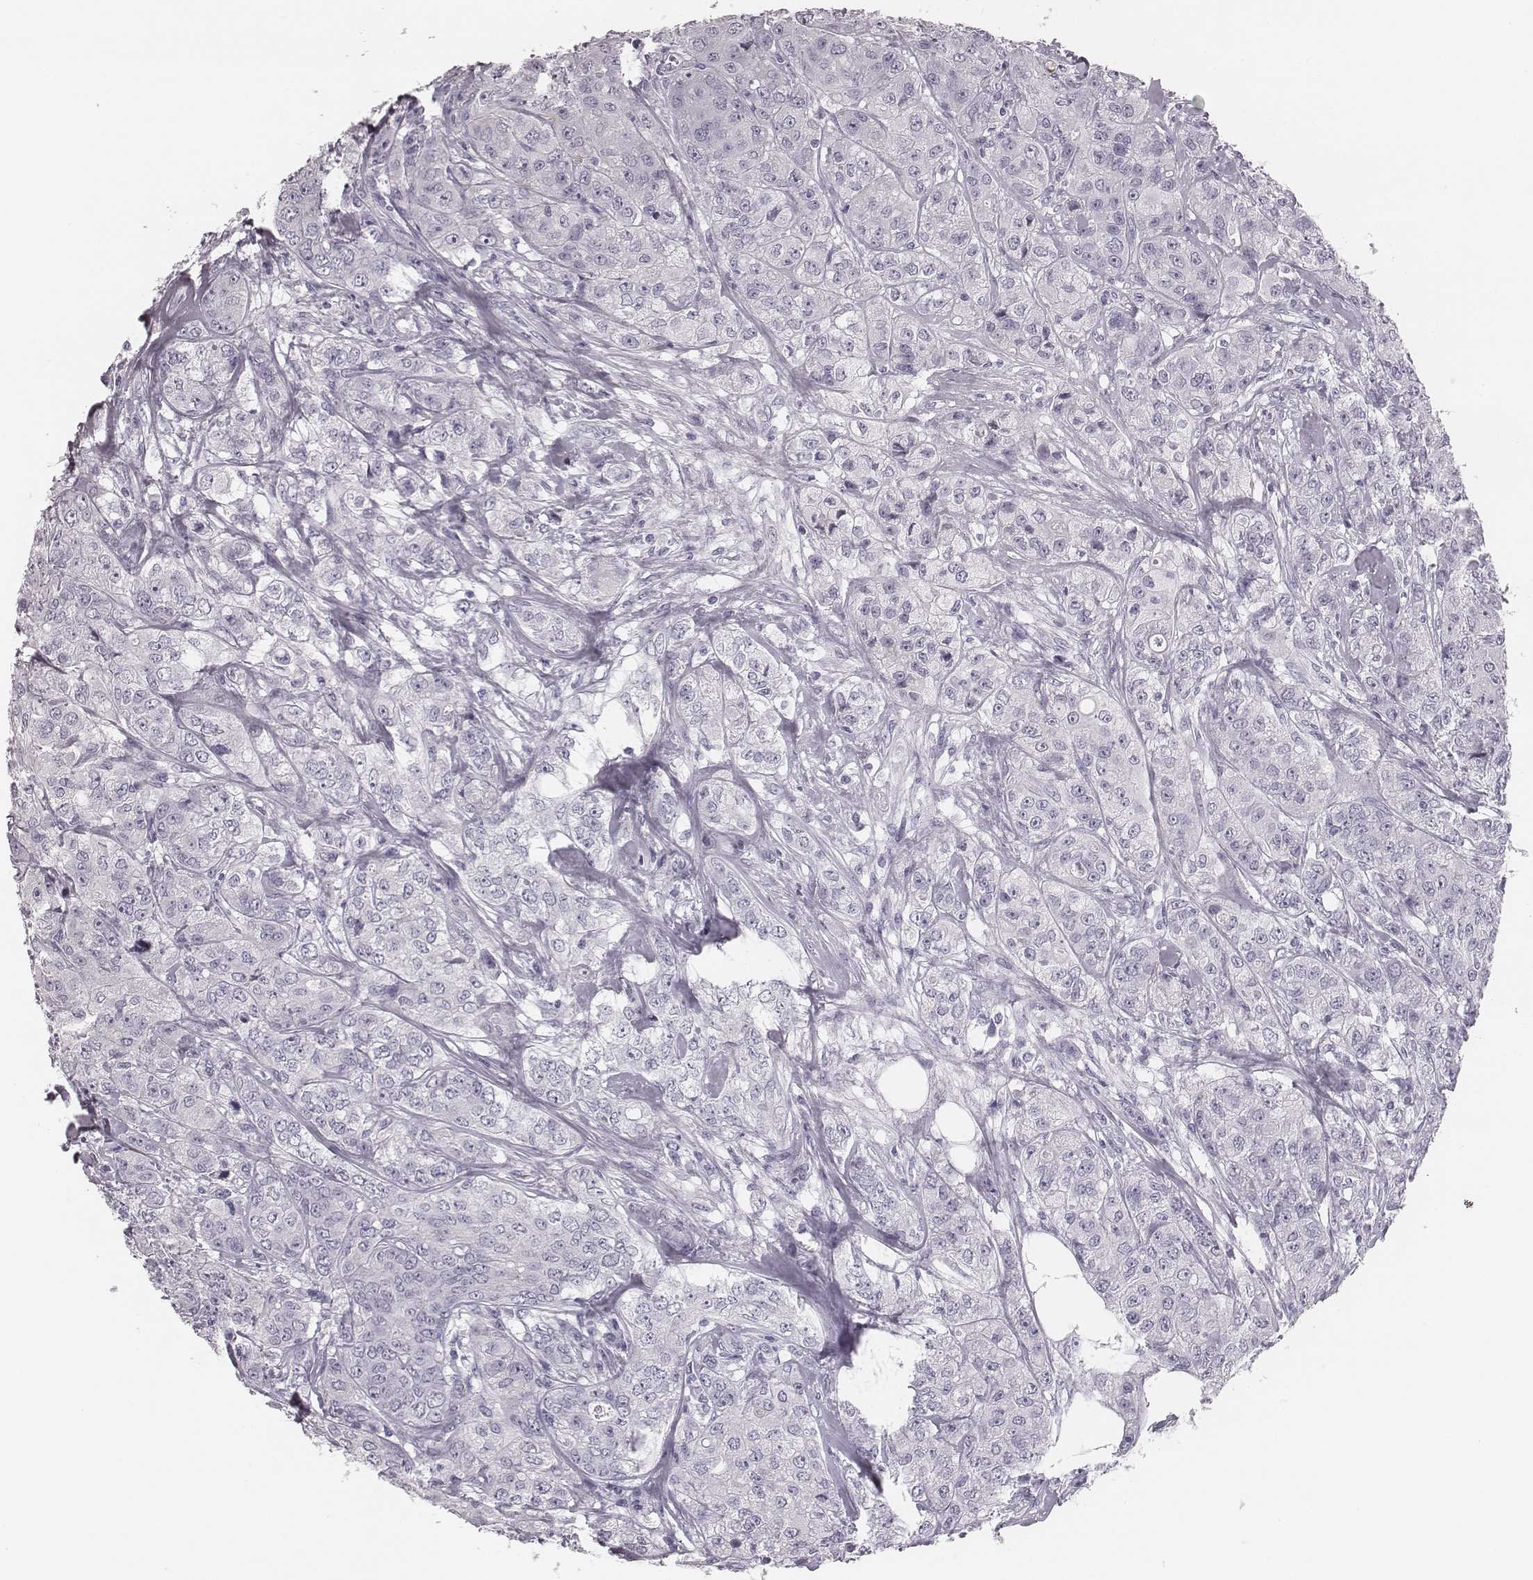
{"staining": {"intensity": "negative", "quantity": "none", "location": "none"}, "tissue": "breast cancer", "cell_type": "Tumor cells", "image_type": "cancer", "snomed": [{"axis": "morphology", "description": "Duct carcinoma"}, {"axis": "topography", "description": "Breast"}], "caption": "IHC image of neoplastic tissue: intraductal carcinoma (breast) stained with DAB shows no significant protein staining in tumor cells.", "gene": "CSH1", "patient": {"sex": "female", "age": 43}}